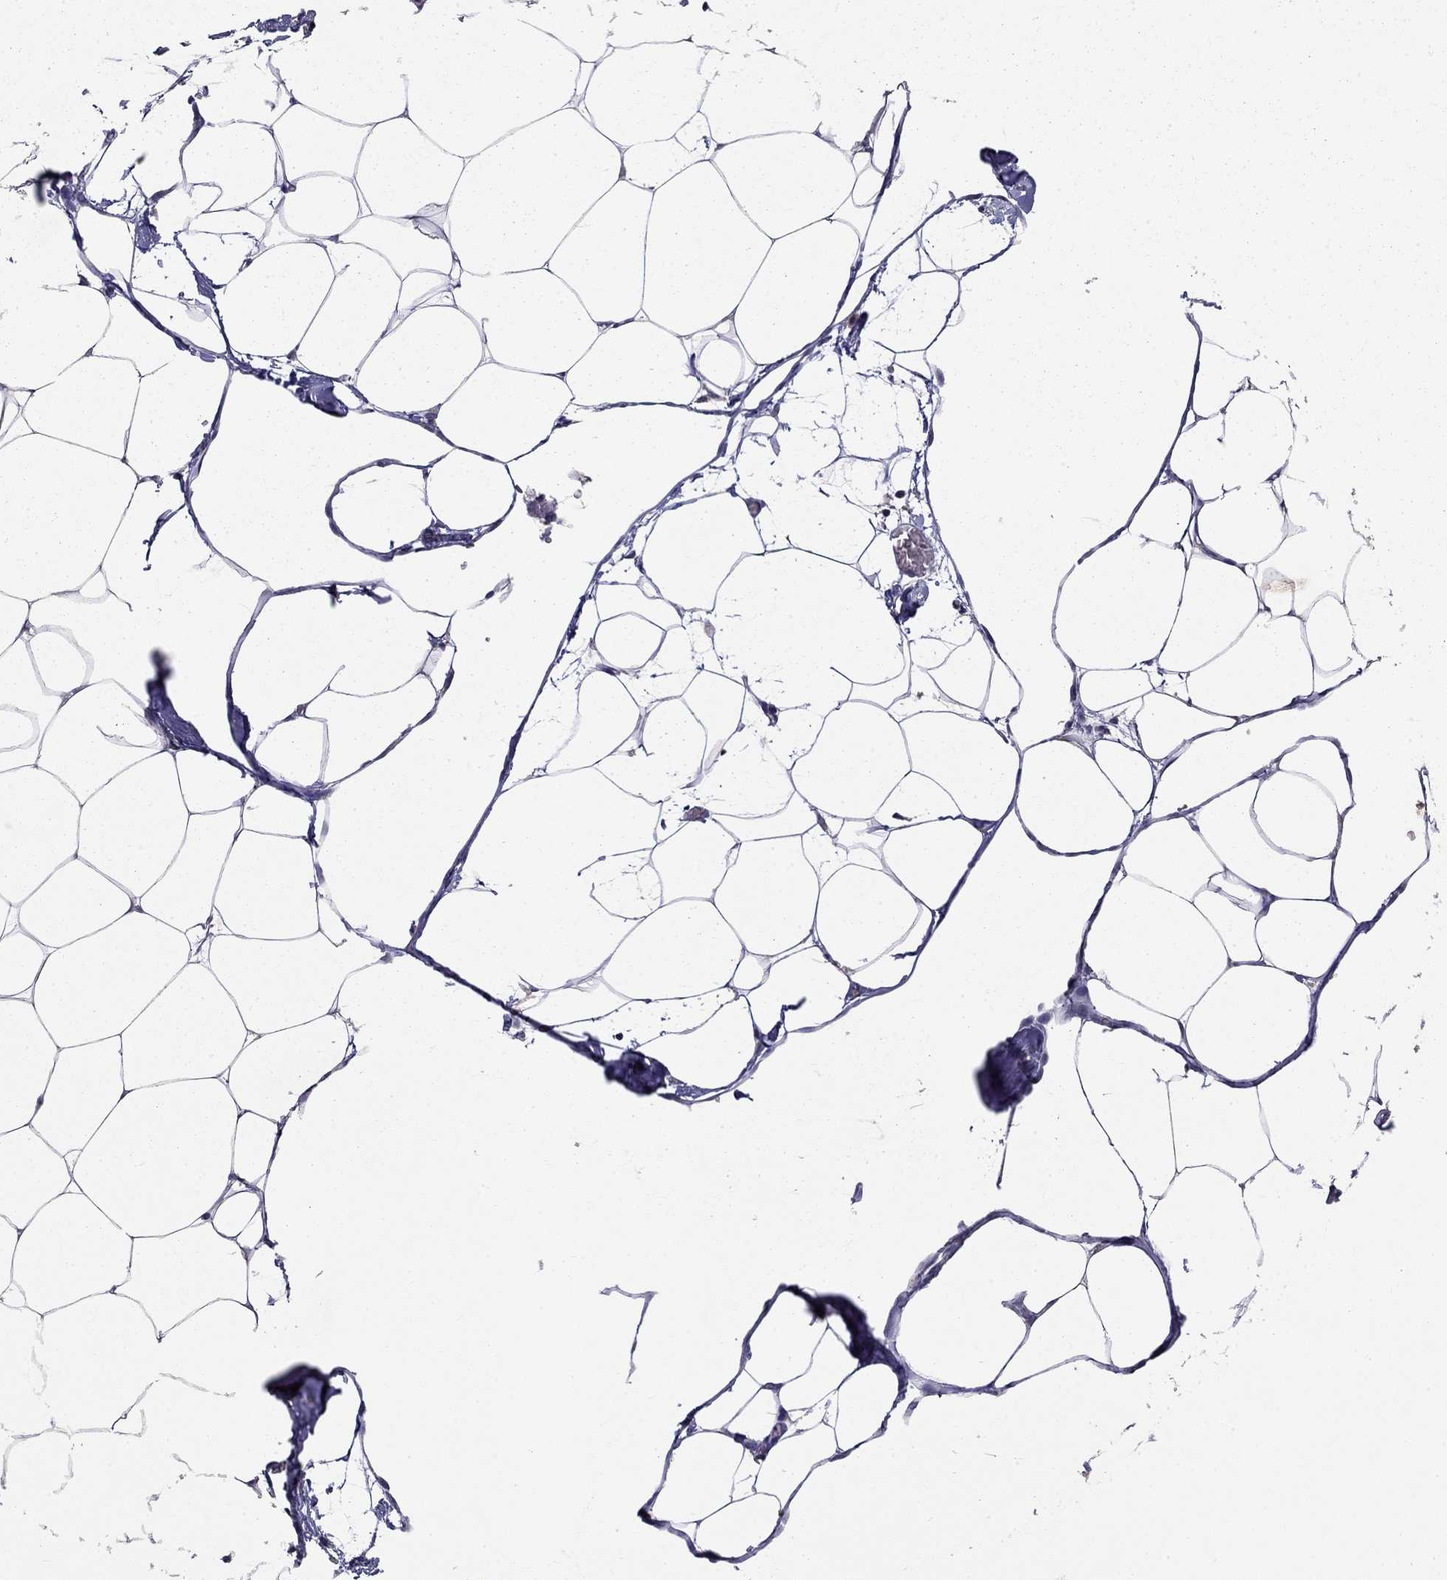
{"staining": {"intensity": "negative", "quantity": "none", "location": "none"}, "tissue": "adipose tissue", "cell_type": "Adipocytes", "image_type": "normal", "snomed": [{"axis": "morphology", "description": "Normal tissue, NOS"}, {"axis": "topography", "description": "Adipose tissue"}], "caption": "The immunohistochemistry (IHC) histopathology image has no significant expression in adipocytes of adipose tissue. The staining is performed using DAB (3,3'-diaminobenzidine) brown chromogen with nuclei counter-stained in using hematoxylin.", "gene": "WNK3", "patient": {"sex": "male", "age": 57}}